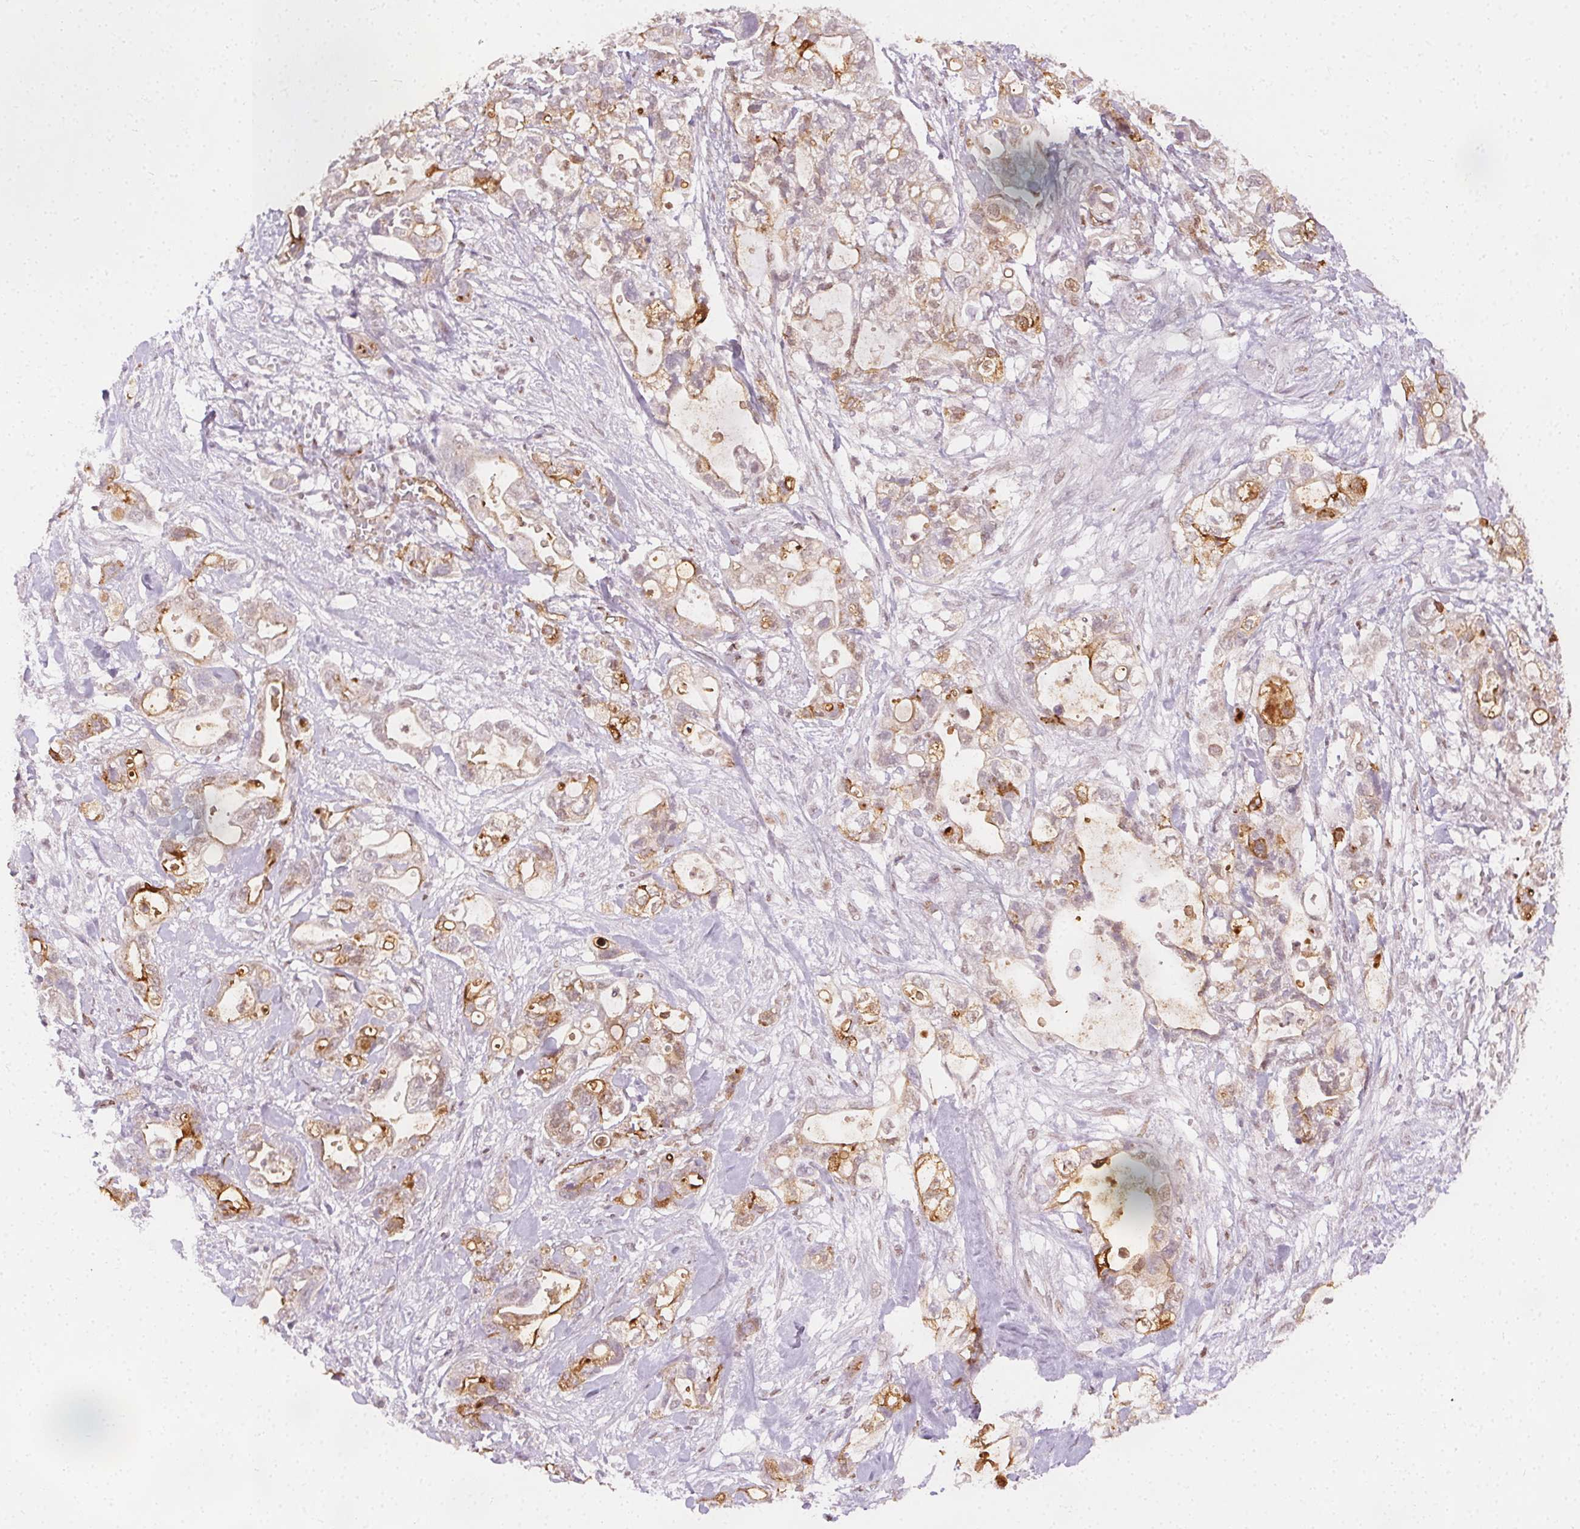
{"staining": {"intensity": "strong", "quantity": "<25%", "location": "cytoplasmic/membranous"}, "tissue": "pancreatic cancer", "cell_type": "Tumor cells", "image_type": "cancer", "snomed": [{"axis": "morphology", "description": "Adenocarcinoma, NOS"}, {"axis": "topography", "description": "Pancreas"}], "caption": "IHC photomicrograph of human pancreatic cancer (adenocarcinoma) stained for a protein (brown), which shows medium levels of strong cytoplasmic/membranous expression in about <25% of tumor cells.", "gene": "PODXL", "patient": {"sex": "female", "age": 72}}